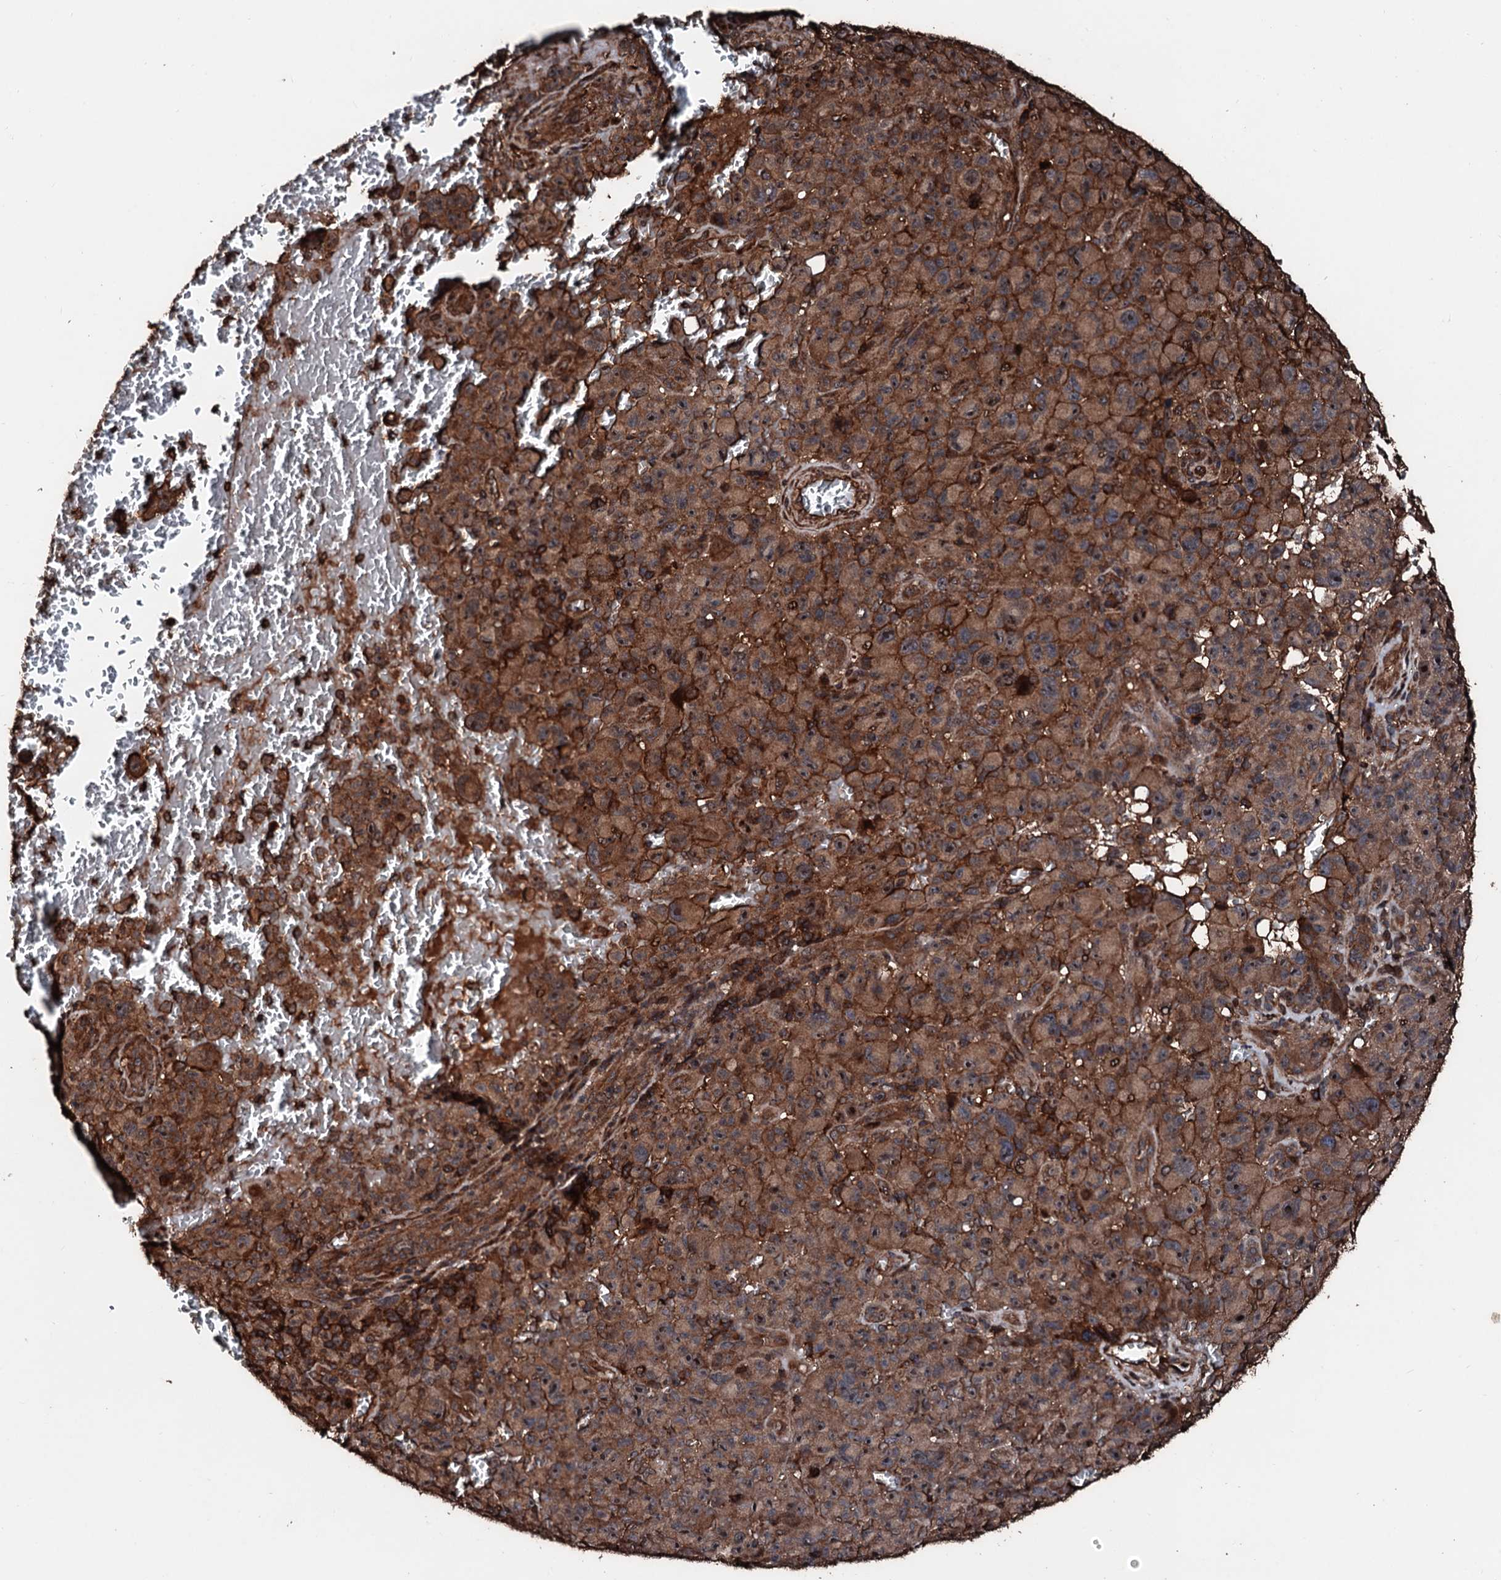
{"staining": {"intensity": "strong", "quantity": ">75%", "location": "cytoplasmic/membranous"}, "tissue": "melanoma", "cell_type": "Tumor cells", "image_type": "cancer", "snomed": [{"axis": "morphology", "description": "Malignant melanoma, NOS"}, {"axis": "topography", "description": "Skin"}], "caption": "A histopathology image showing strong cytoplasmic/membranous expression in about >75% of tumor cells in melanoma, as visualized by brown immunohistochemical staining.", "gene": "KIF18A", "patient": {"sex": "female", "age": 82}}